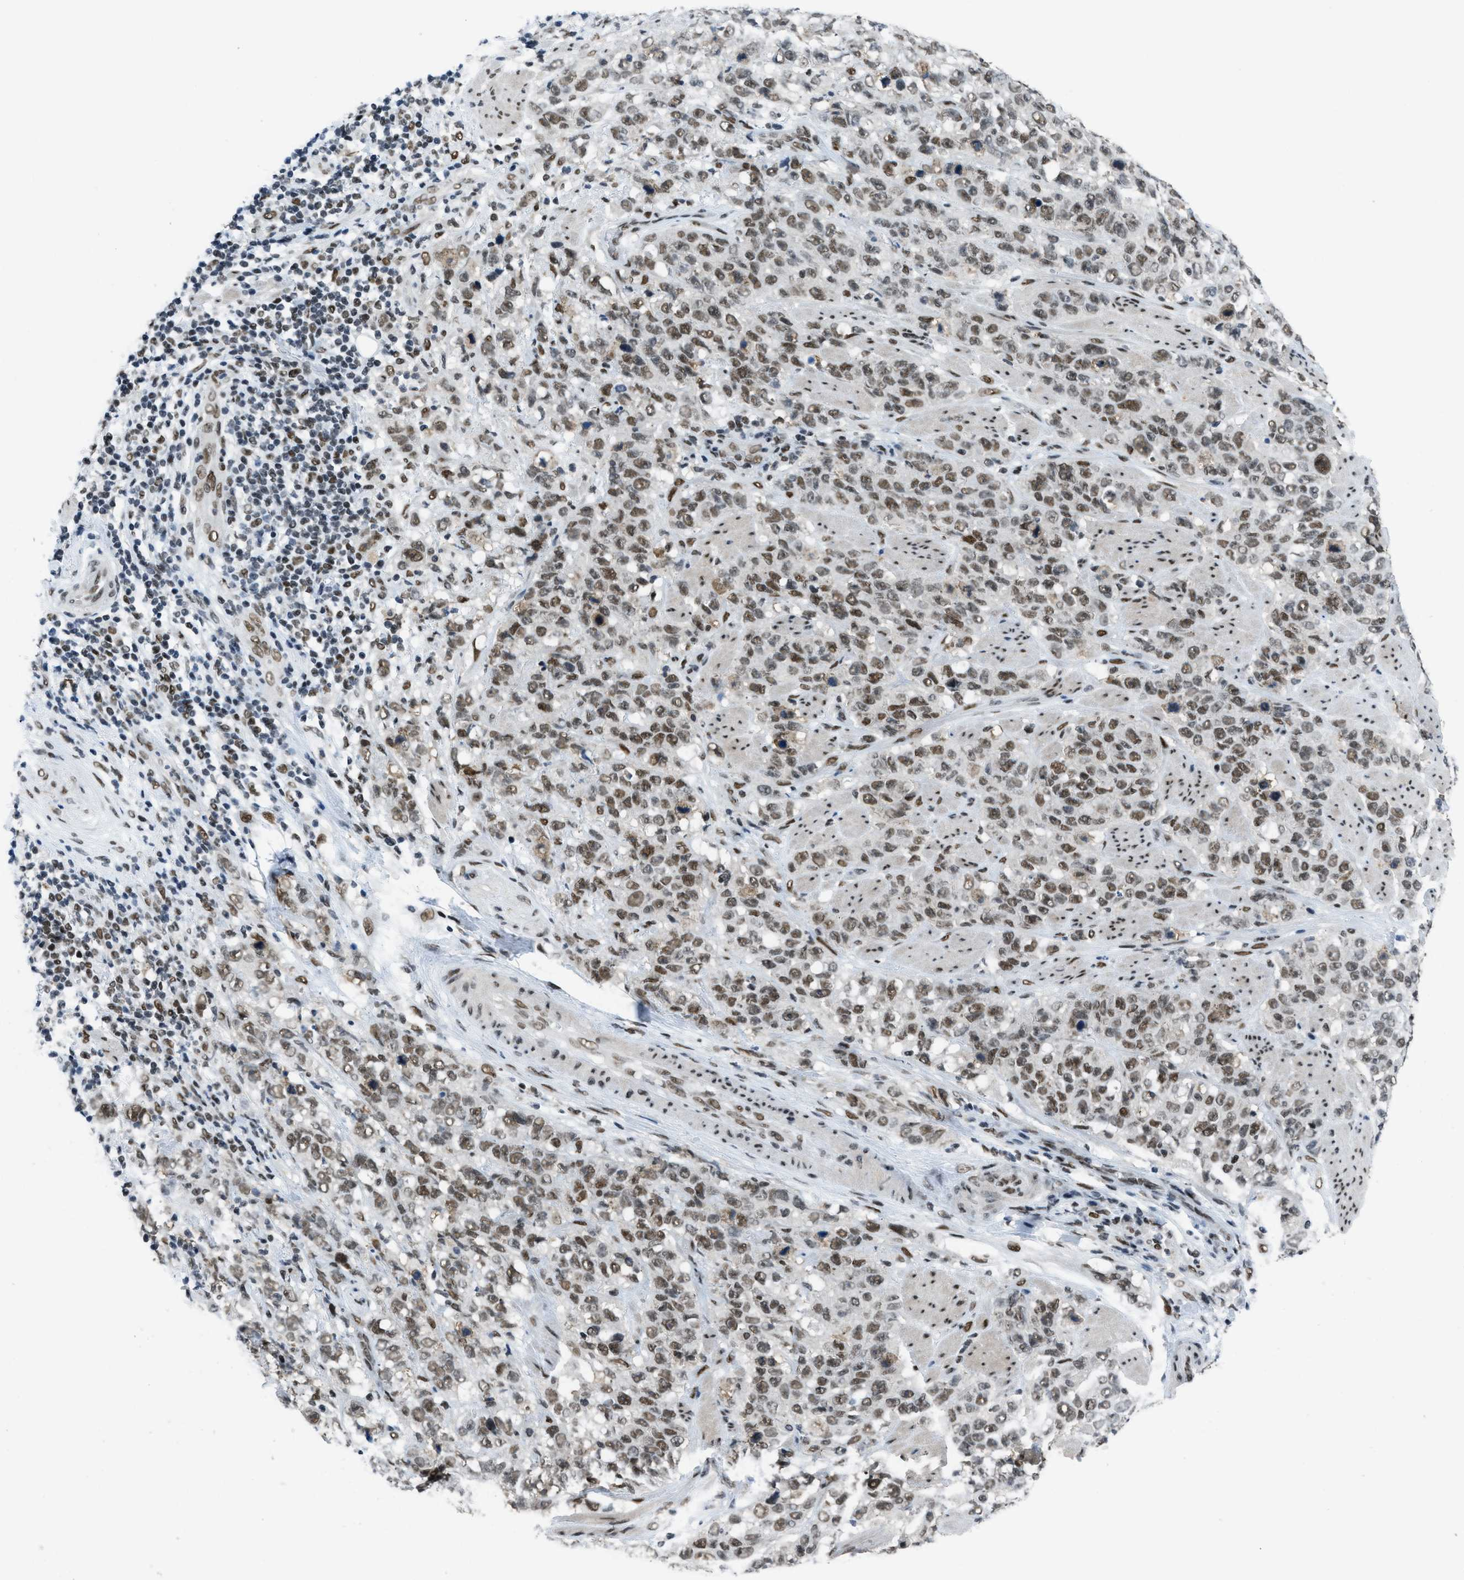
{"staining": {"intensity": "moderate", "quantity": ">75%", "location": "nuclear"}, "tissue": "stomach cancer", "cell_type": "Tumor cells", "image_type": "cancer", "snomed": [{"axis": "morphology", "description": "Adenocarcinoma, NOS"}, {"axis": "topography", "description": "Stomach"}], "caption": "Immunohistochemical staining of human stomach adenocarcinoma displays moderate nuclear protein staining in about >75% of tumor cells. The staining was performed using DAB, with brown indicating positive protein expression. Nuclei are stained blue with hematoxylin.", "gene": "GATAD2B", "patient": {"sex": "male", "age": 48}}